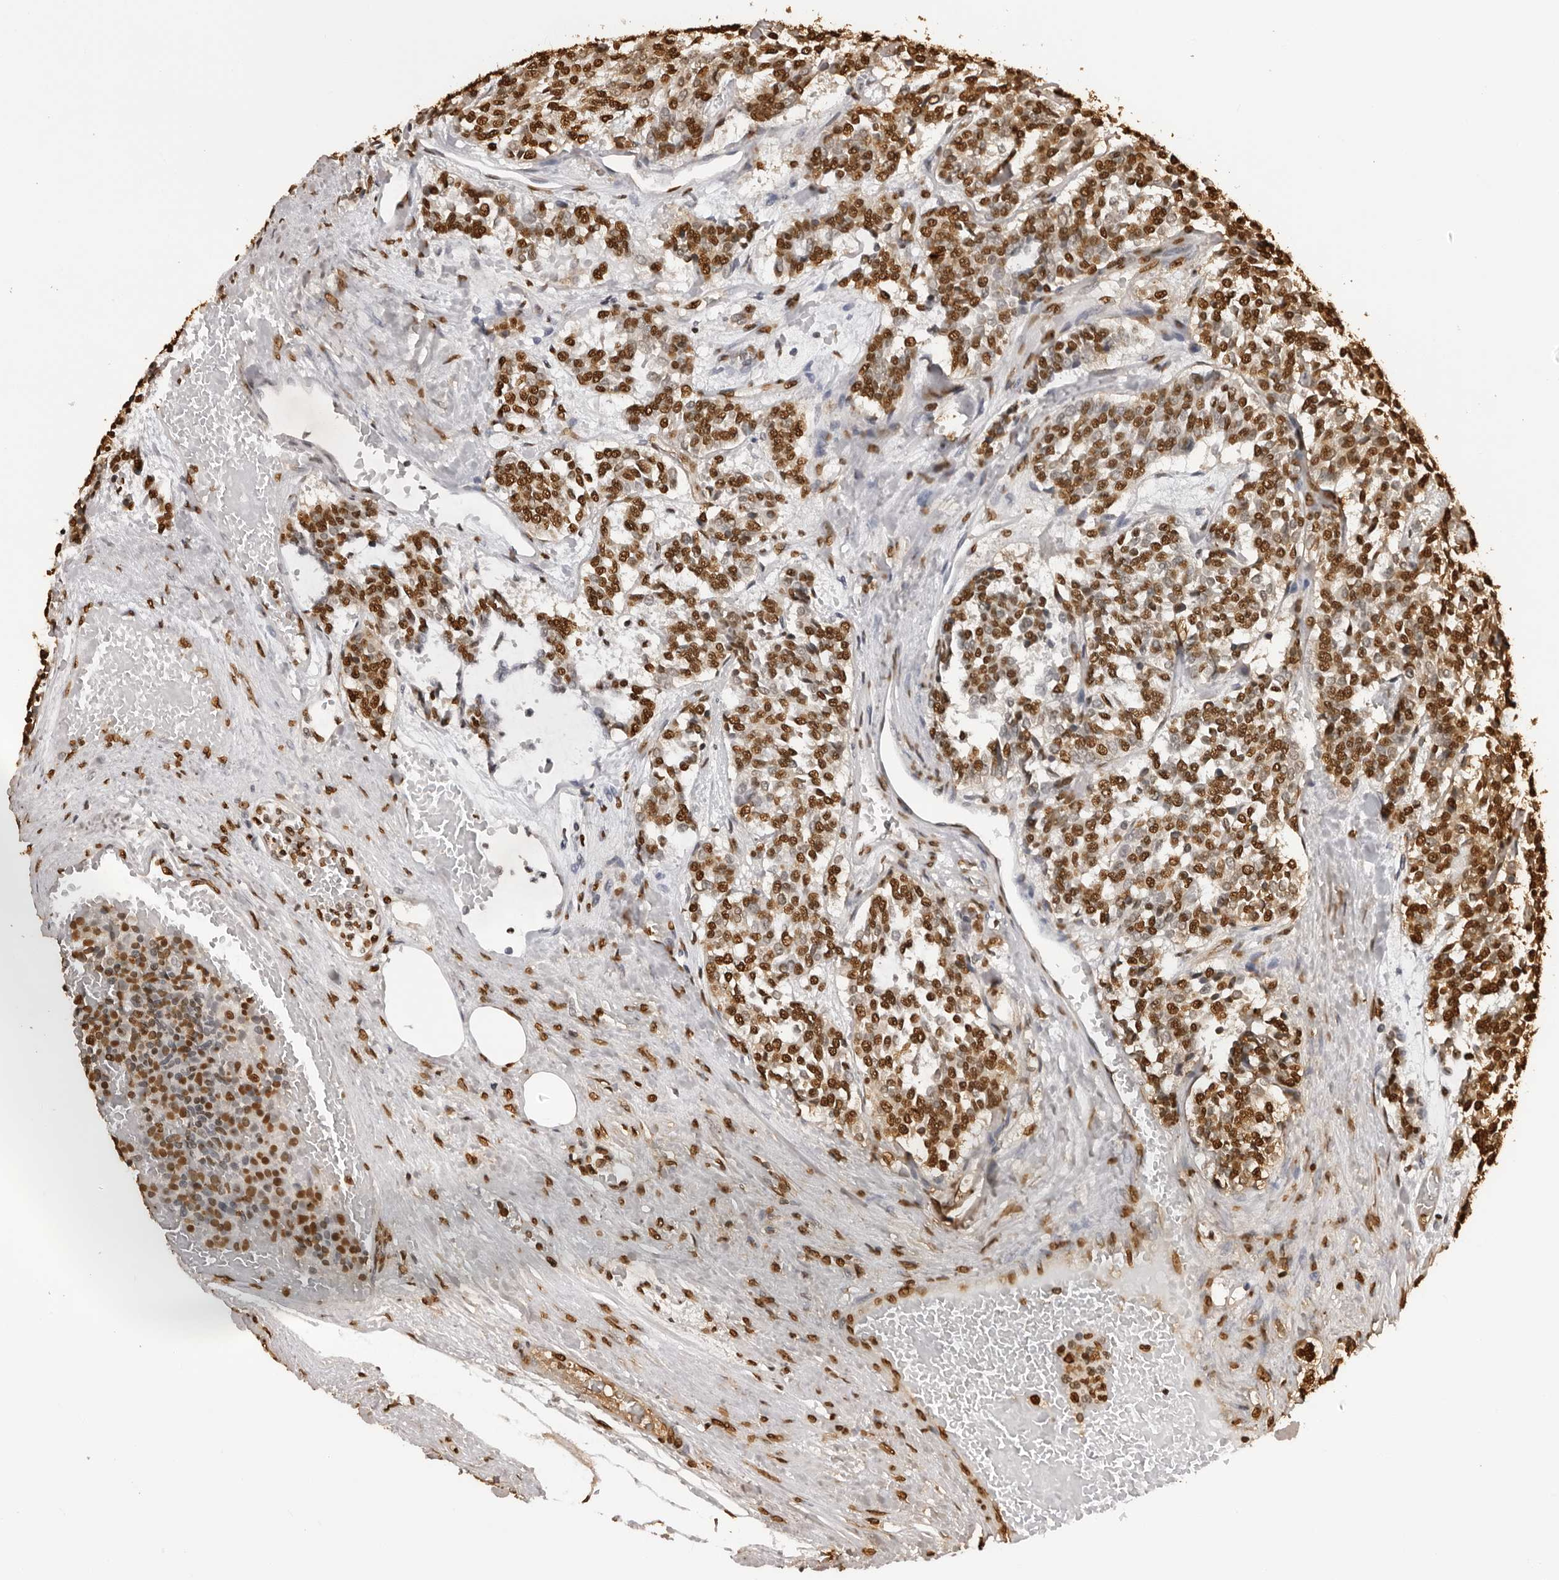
{"staining": {"intensity": "strong", "quantity": ">75%", "location": "nuclear"}, "tissue": "carcinoid", "cell_type": "Tumor cells", "image_type": "cancer", "snomed": [{"axis": "morphology", "description": "Carcinoid, malignant, NOS"}, {"axis": "topography", "description": "Pancreas"}], "caption": "A micrograph of human malignant carcinoid stained for a protein shows strong nuclear brown staining in tumor cells. (DAB (3,3'-diaminobenzidine) IHC, brown staining for protein, blue staining for nuclei).", "gene": "ZFP91", "patient": {"sex": "female", "age": 54}}